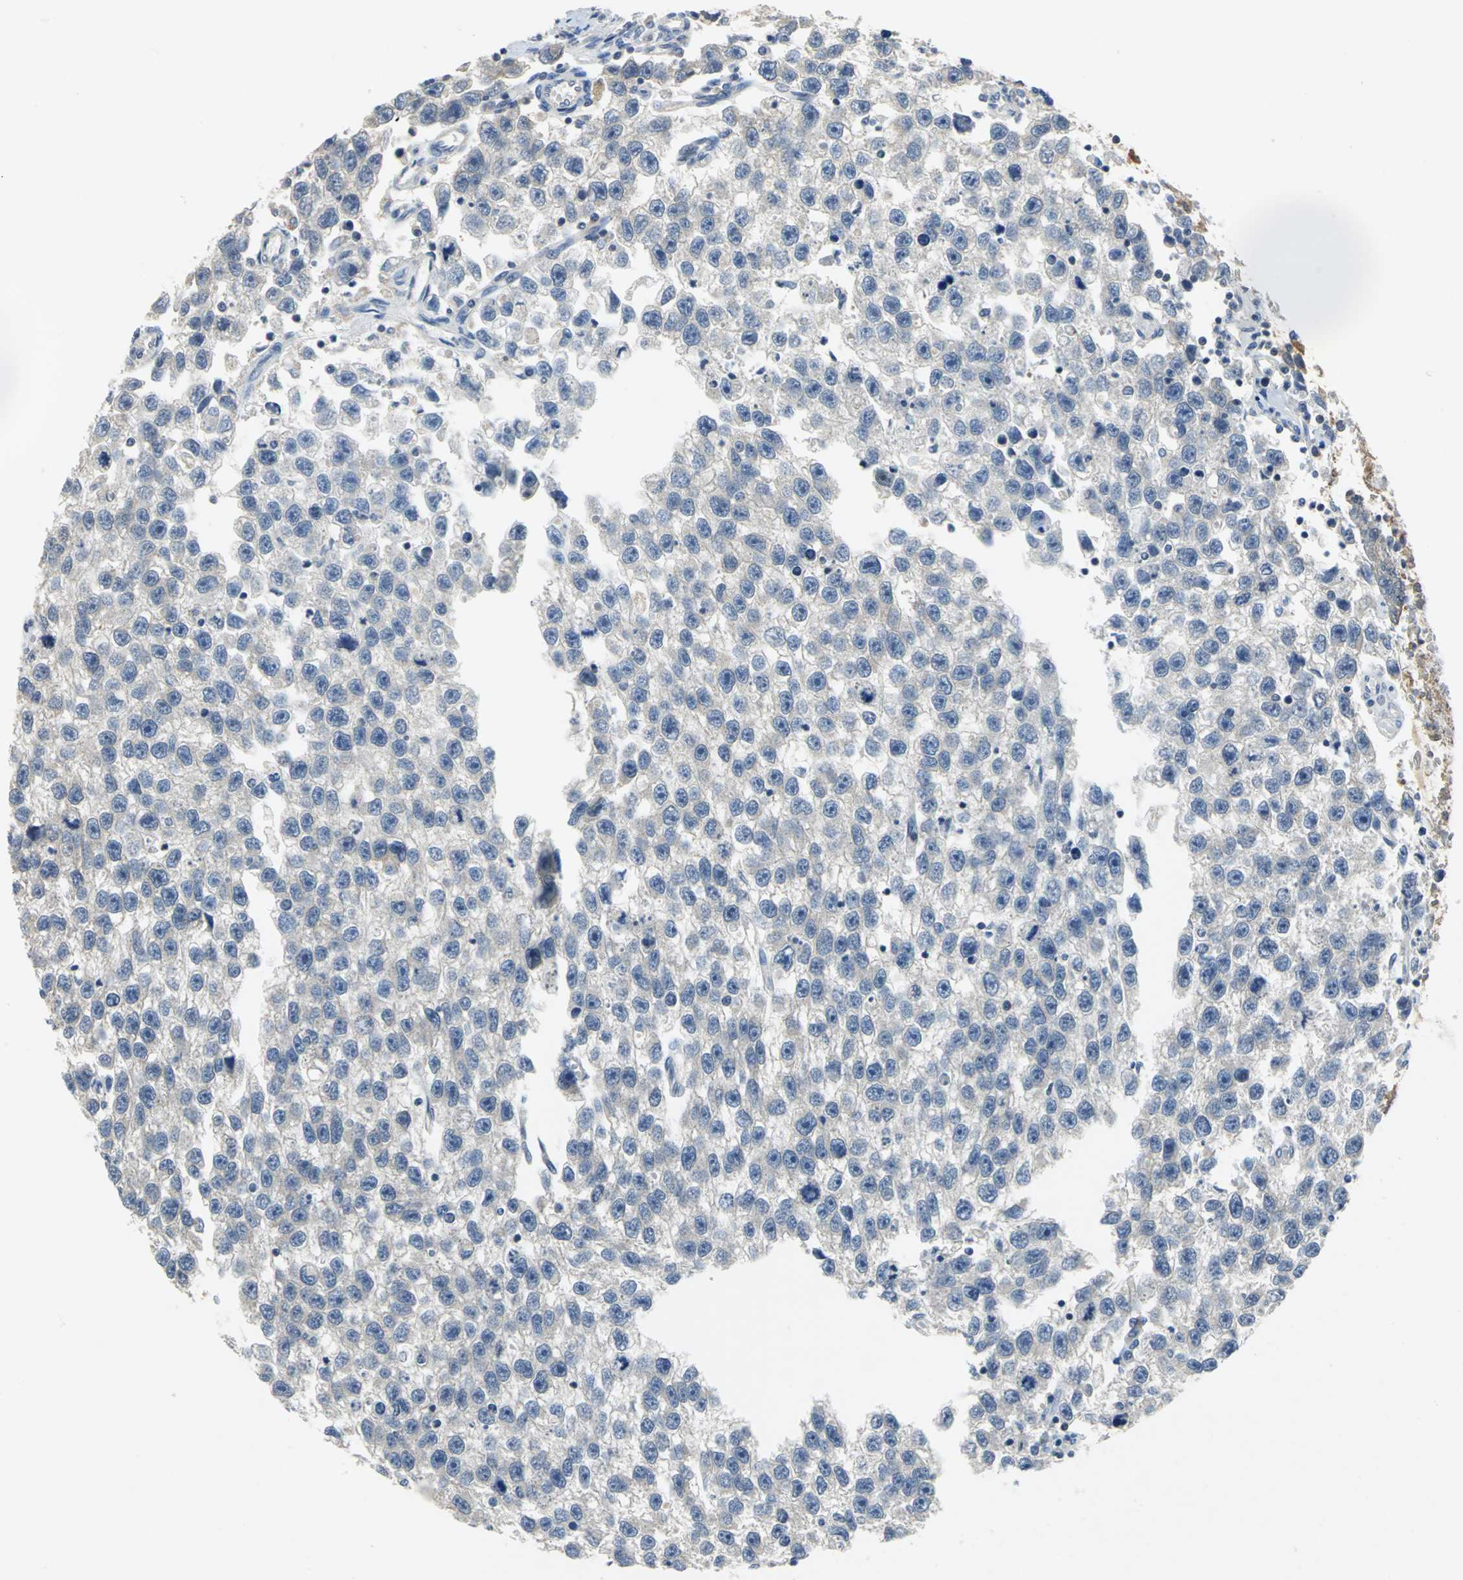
{"staining": {"intensity": "weak", "quantity": ">75%", "location": "cytoplasmic/membranous"}, "tissue": "testis cancer", "cell_type": "Tumor cells", "image_type": "cancer", "snomed": [{"axis": "morphology", "description": "Seminoma, NOS"}, {"axis": "topography", "description": "Testis"}], "caption": "Human testis cancer (seminoma) stained with a brown dye displays weak cytoplasmic/membranous positive positivity in approximately >75% of tumor cells.", "gene": "PPIA", "patient": {"sex": "male", "age": 33}}